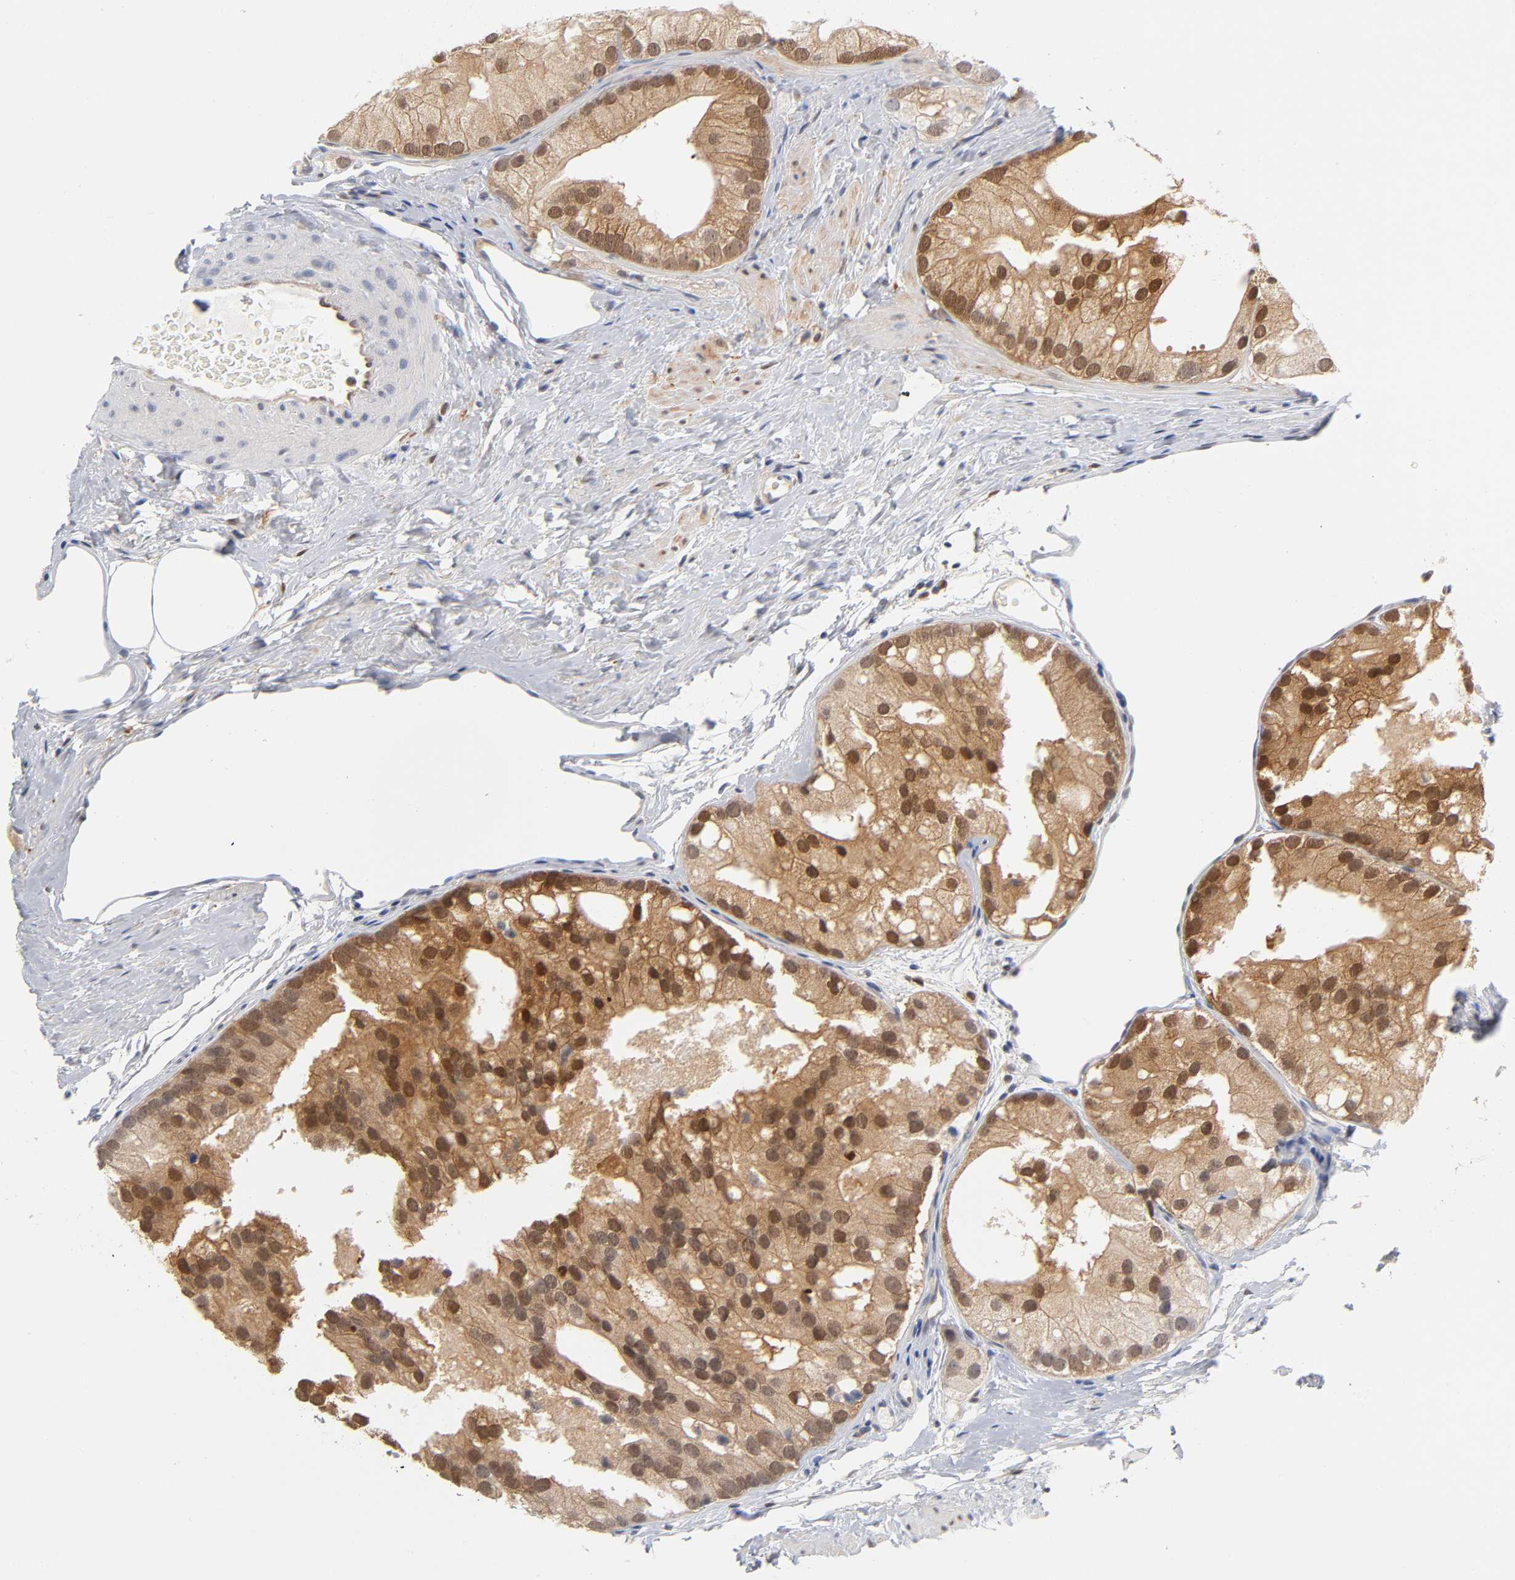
{"staining": {"intensity": "strong", "quantity": ">75%", "location": "cytoplasmic/membranous,nuclear"}, "tissue": "prostate cancer", "cell_type": "Tumor cells", "image_type": "cancer", "snomed": [{"axis": "morphology", "description": "Adenocarcinoma, Low grade"}, {"axis": "topography", "description": "Prostate"}], "caption": "Immunohistochemical staining of prostate adenocarcinoma (low-grade) demonstrates strong cytoplasmic/membranous and nuclear protein positivity in about >75% of tumor cells.", "gene": "DFFB", "patient": {"sex": "male", "age": 69}}